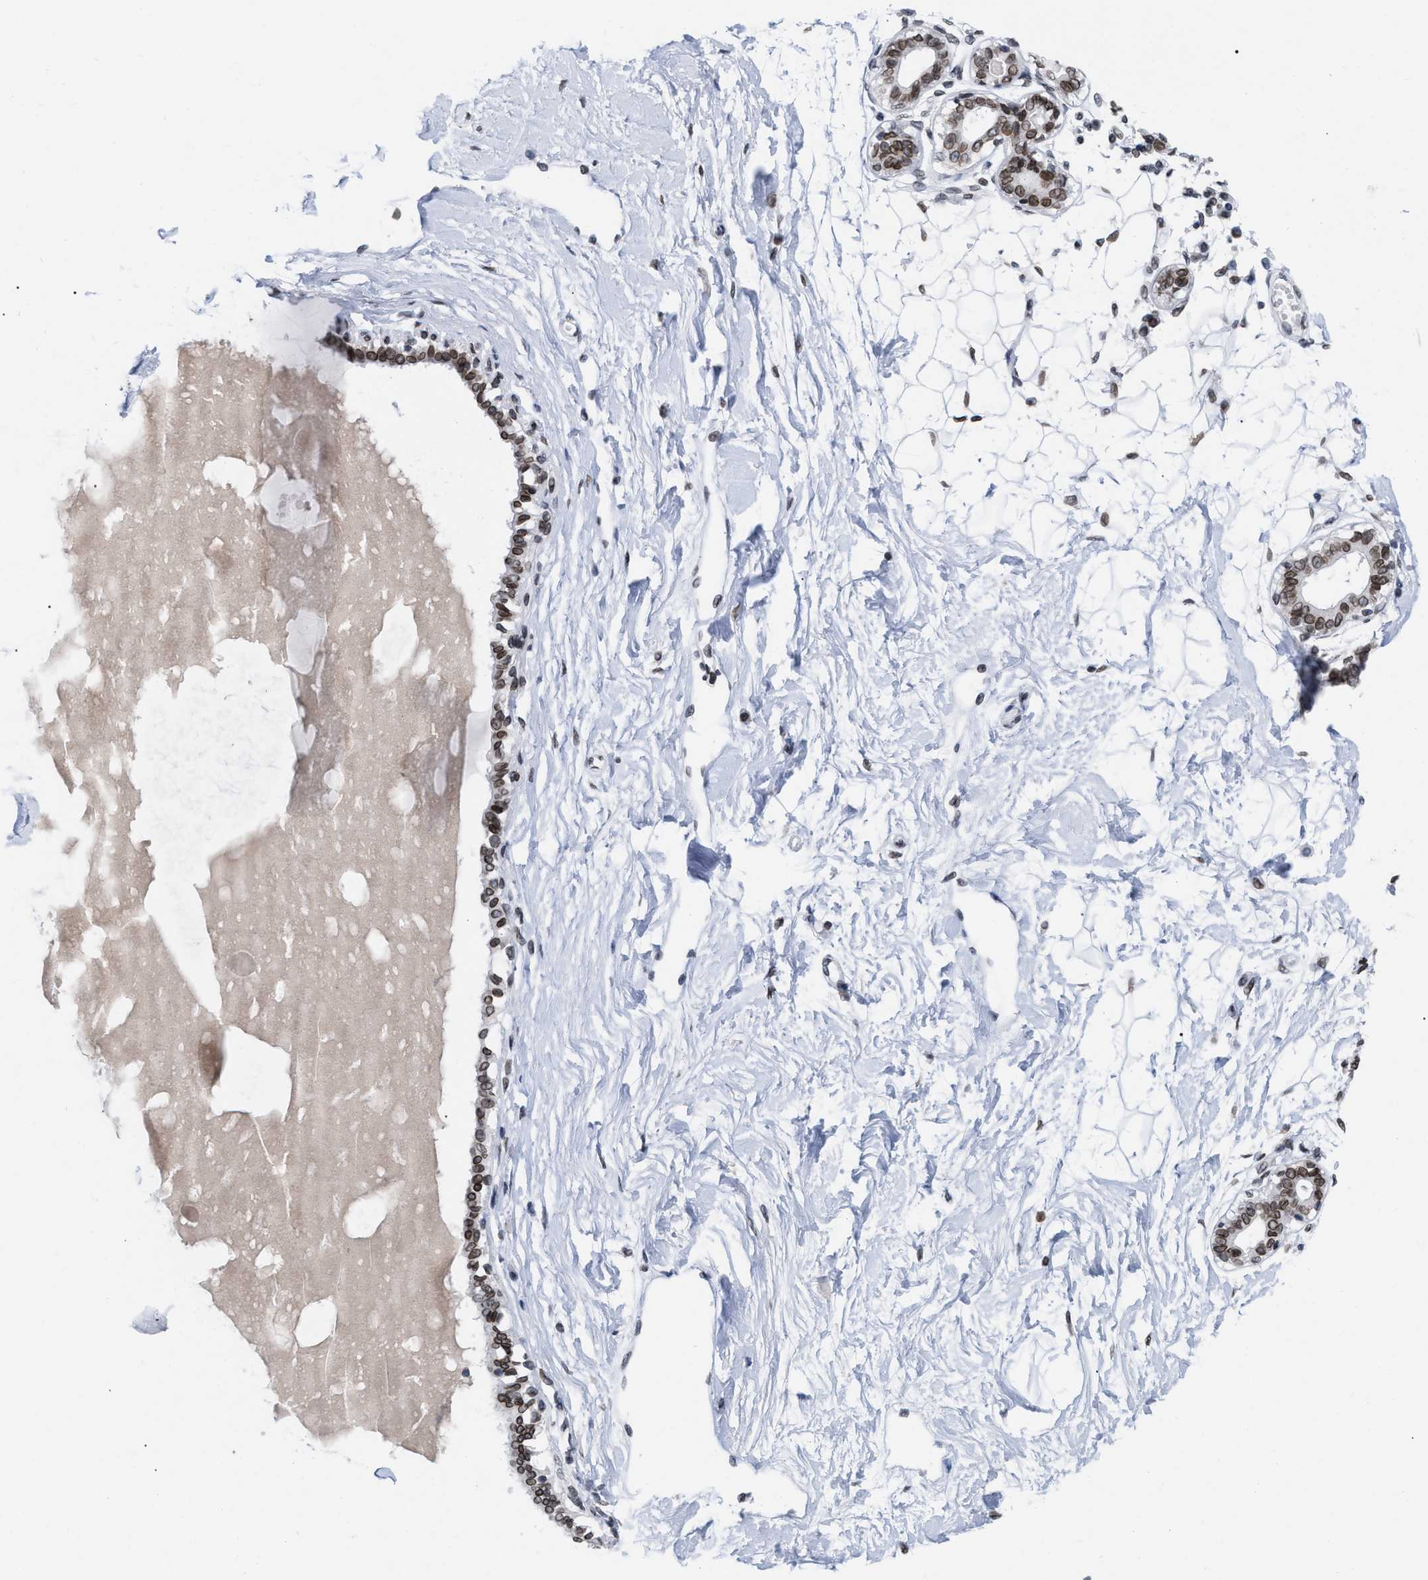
{"staining": {"intensity": "moderate", "quantity": ">75%", "location": "nuclear"}, "tissue": "breast", "cell_type": "Adipocytes", "image_type": "normal", "snomed": [{"axis": "morphology", "description": "Normal tissue, NOS"}, {"axis": "topography", "description": "Breast"}], "caption": "Protein expression analysis of benign breast displays moderate nuclear positivity in about >75% of adipocytes. The staining was performed using DAB (3,3'-diaminobenzidine) to visualize the protein expression in brown, while the nuclei were stained in blue with hematoxylin (Magnification: 20x).", "gene": "TPR", "patient": {"sex": "female", "age": 45}}